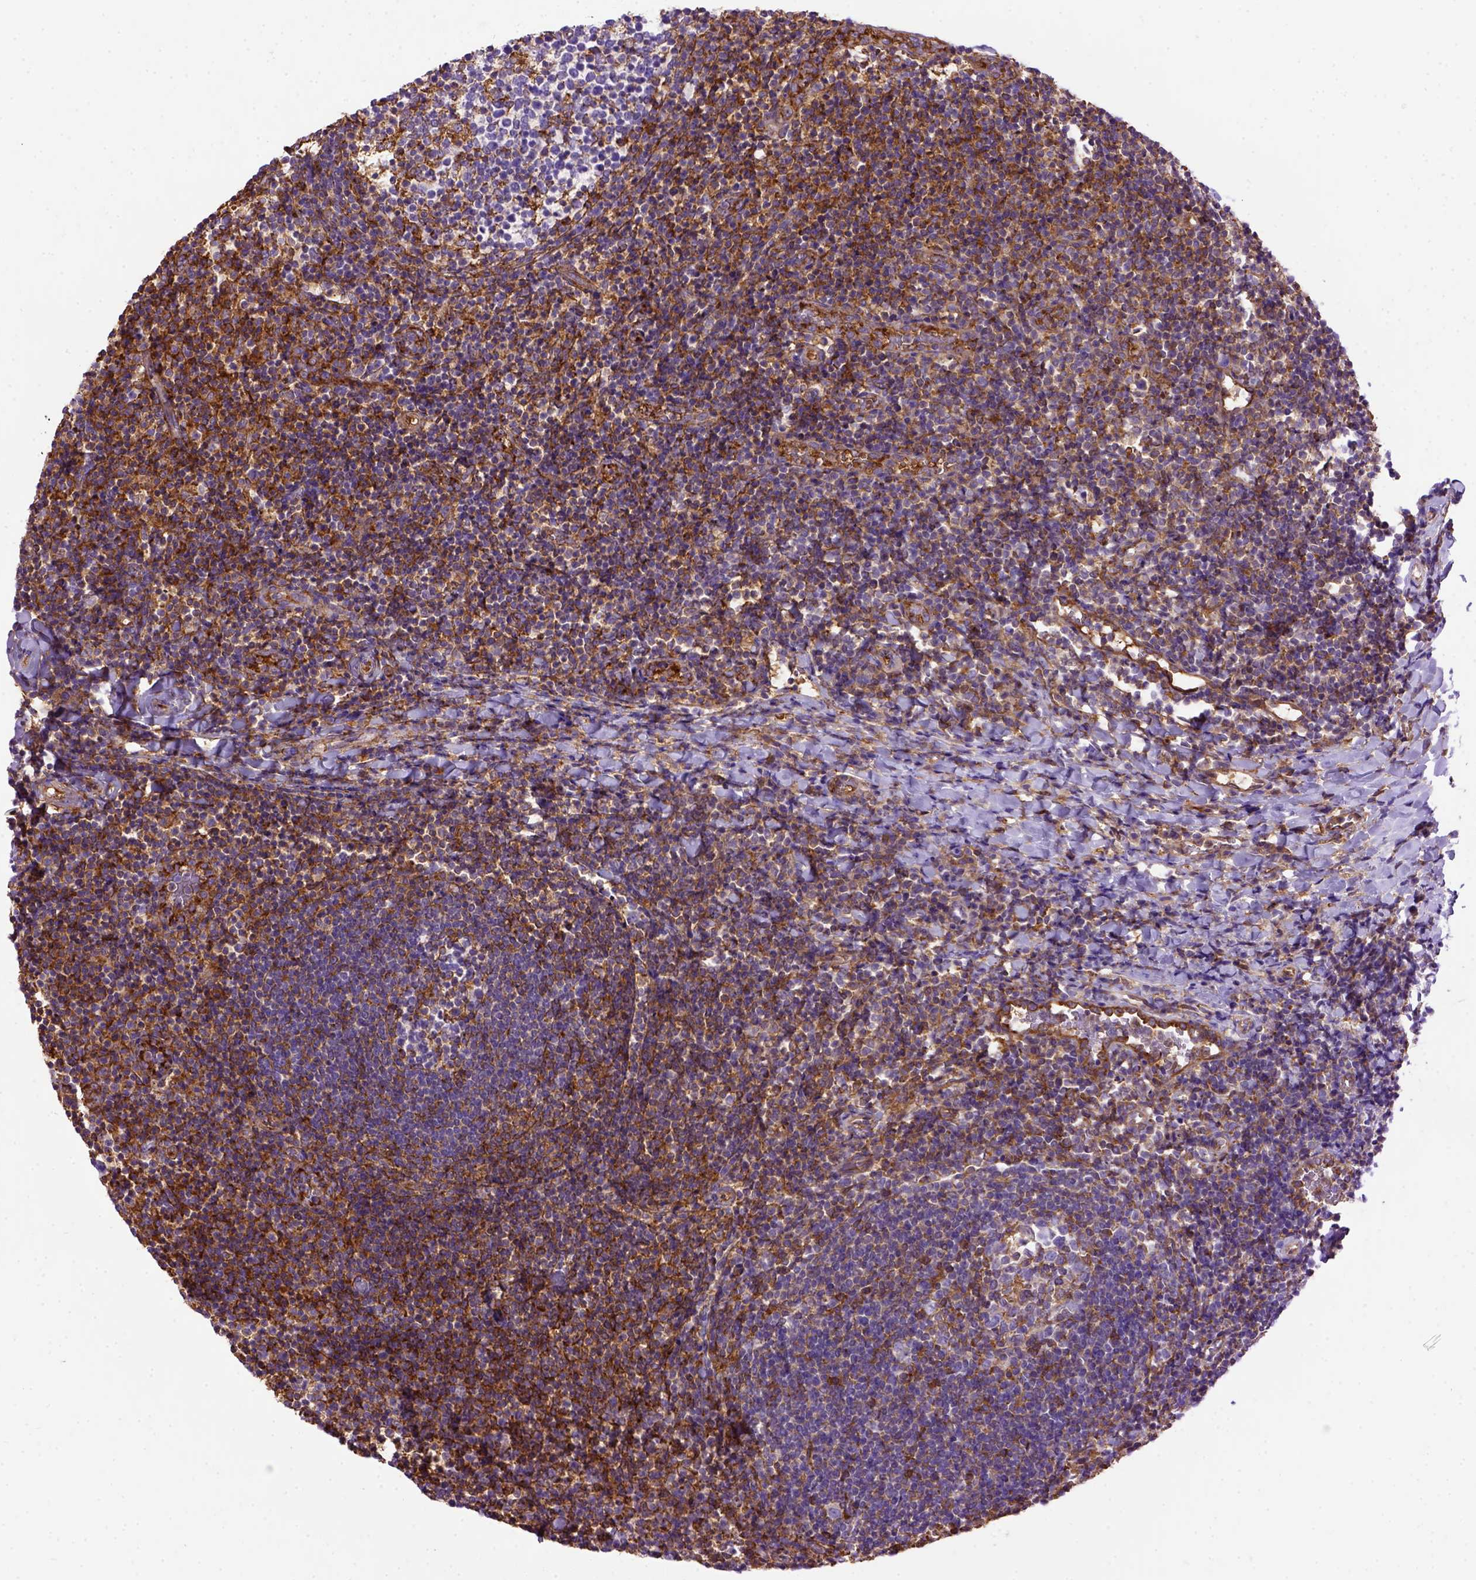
{"staining": {"intensity": "moderate", "quantity": "25%-75%", "location": "cytoplasmic/membranous"}, "tissue": "tonsil", "cell_type": "Germinal center cells", "image_type": "normal", "snomed": [{"axis": "morphology", "description": "Normal tissue, NOS"}, {"axis": "topography", "description": "Tonsil"}], "caption": "A high-resolution micrograph shows immunohistochemistry staining of benign tonsil, which demonstrates moderate cytoplasmic/membranous positivity in approximately 25%-75% of germinal center cells.", "gene": "MVP", "patient": {"sex": "female", "age": 10}}